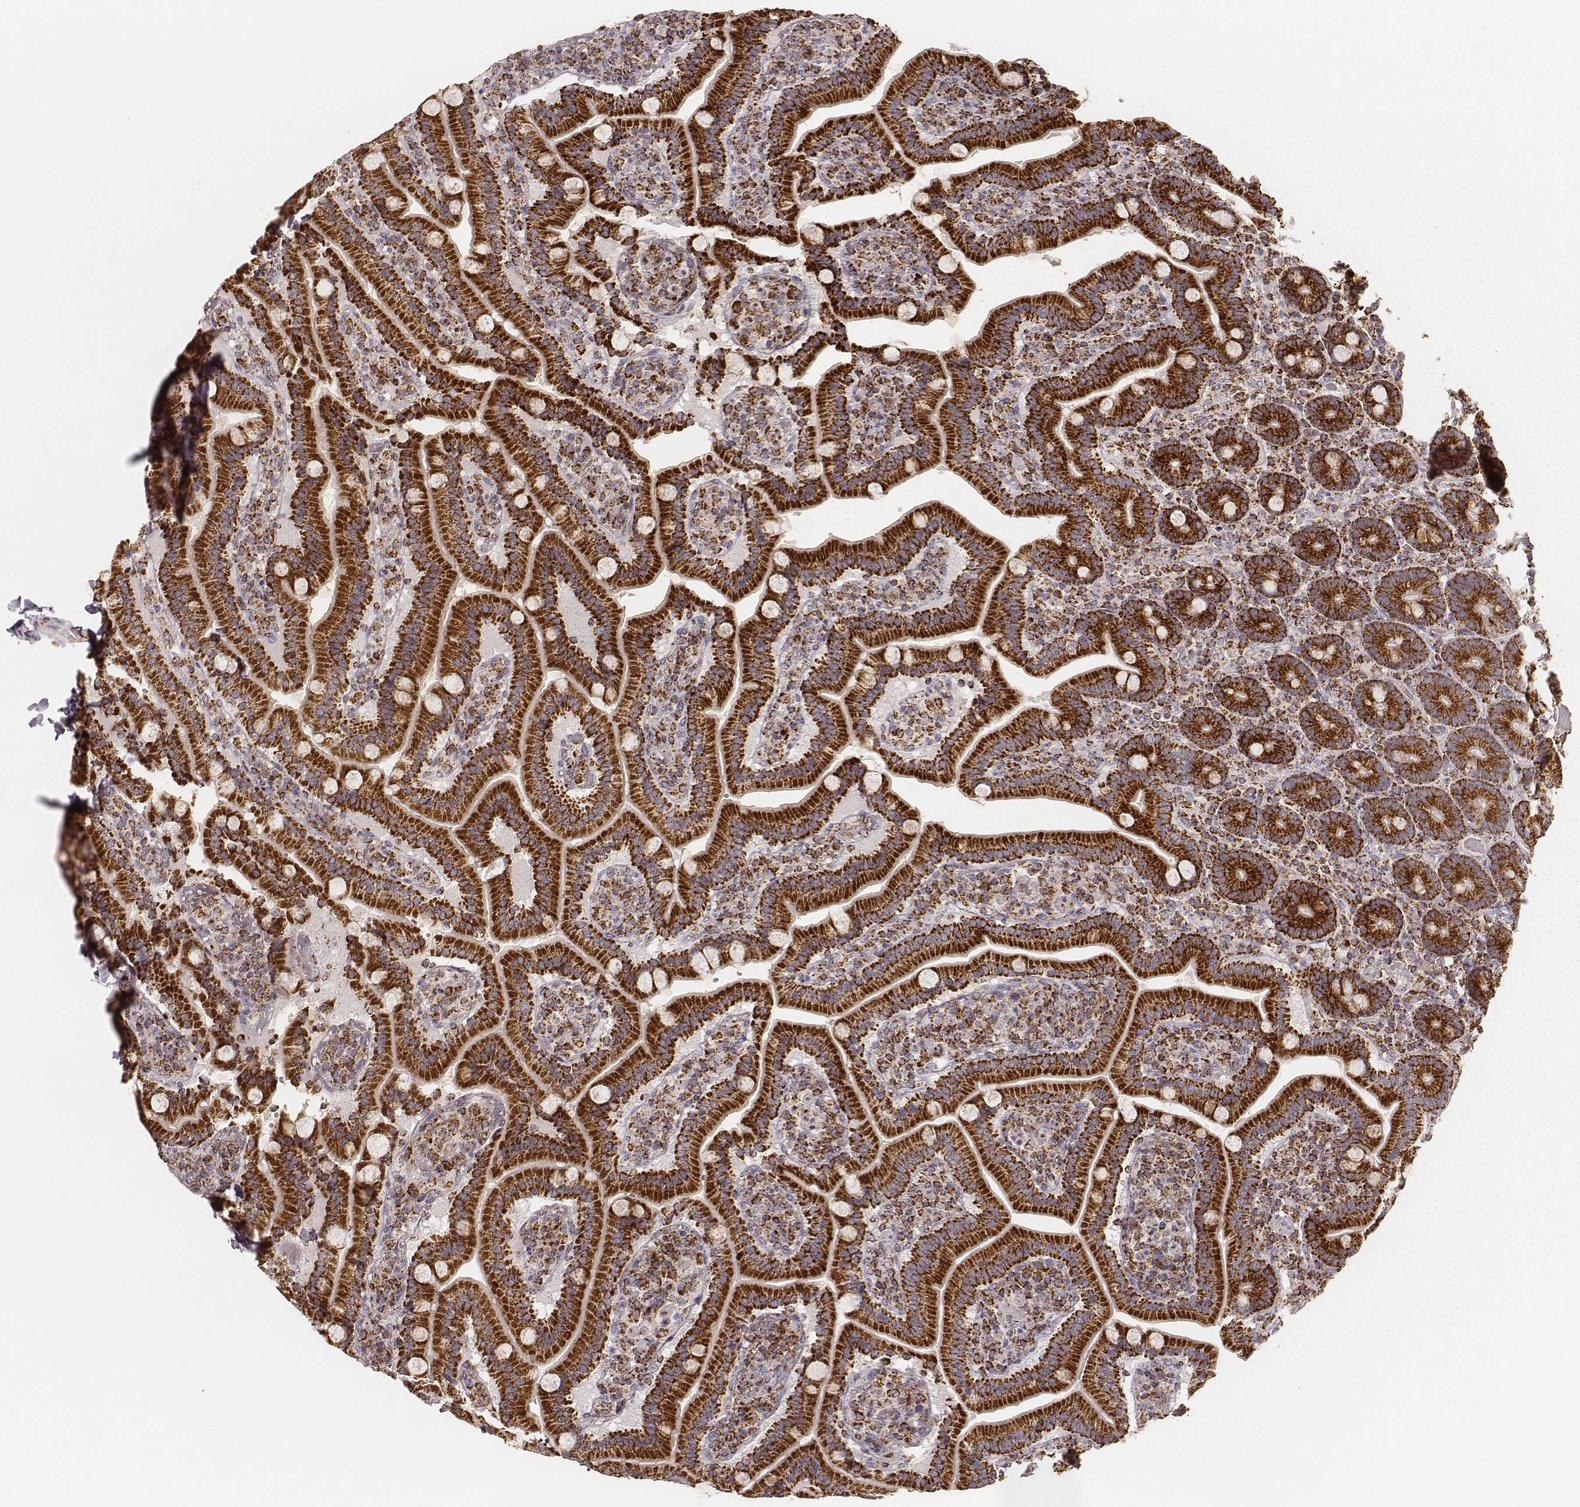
{"staining": {"intensity": "strong", "quantity": ">75%", "location": "cytoplasmic/membranous"}, "tissue": "duodenum", "cell_type": "Glandular cells", "image_type": "normal", "snomed": [{"axis": "morphology", "description": "Normal tissue, NOS"}, {"axis": "topography", "description": "Duodenum"}], "caption": "Strong cytoplasmic/membranous staining is present in about >75% of glandular cells in normal duodenum.", "gene": "CS", "patient": {"sex": "female", "age": 62}}